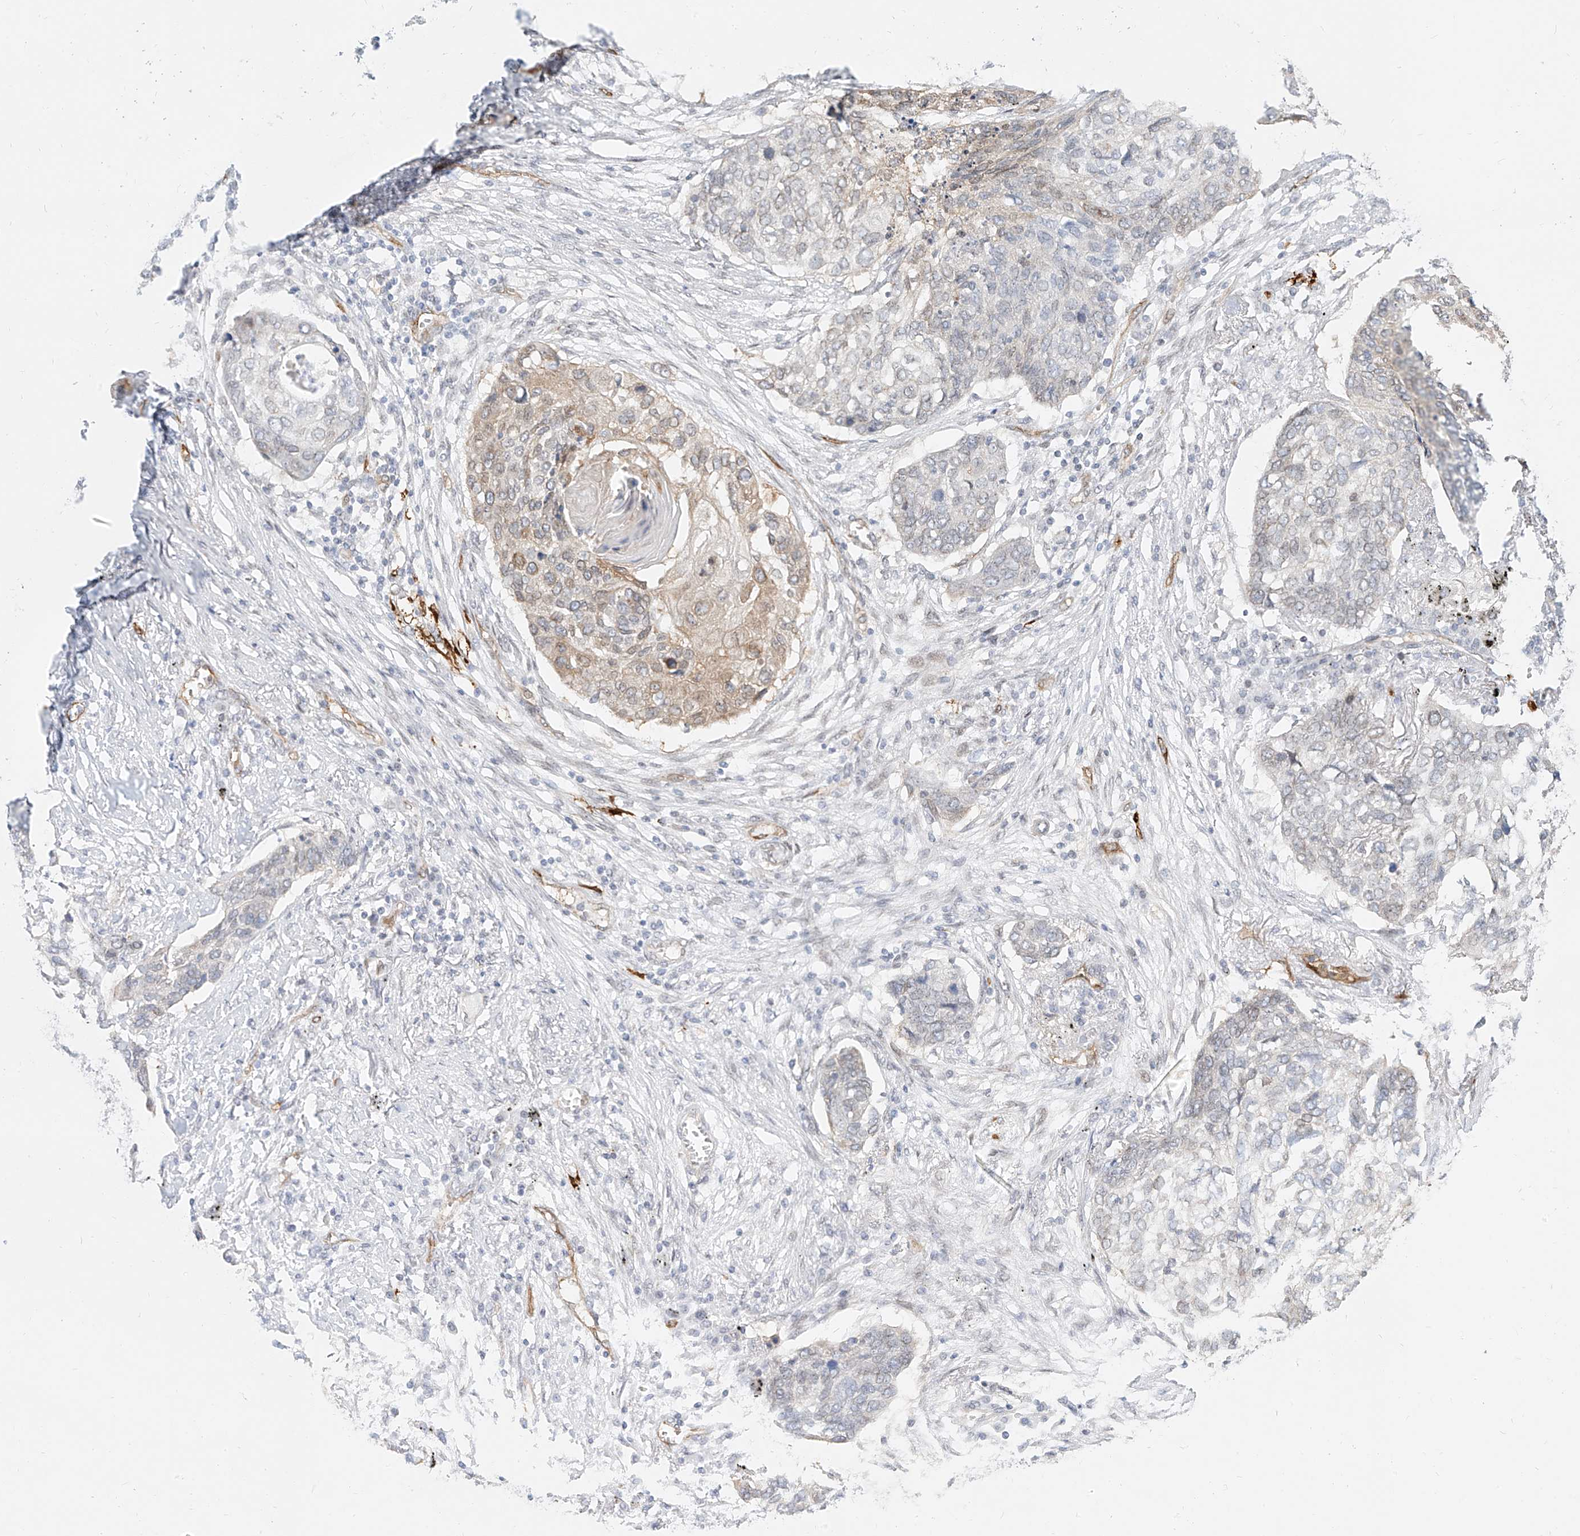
{"staining": {"intensity": "weak", "quantity": "<25%", "location": "cytoplasmic/membranous"}, "tissue": "lung cancer", "cell_type": "Tumor cells", "image_type": "cancer", "snomed": [{"axis": "morphology", "description": "Squamous cell carcinoma, NOS"}, {"axis": "topography", "description": "Lung"}], "caption": "The photomicrograph exhibits no significant expression in tumor cells of lung cancer. (DAB (3,3'-diaminobenzidine) IHC with hematoxylin counter stain).", "gene": "NHSL1", "patient": {"sex": "female", "age": 63}}